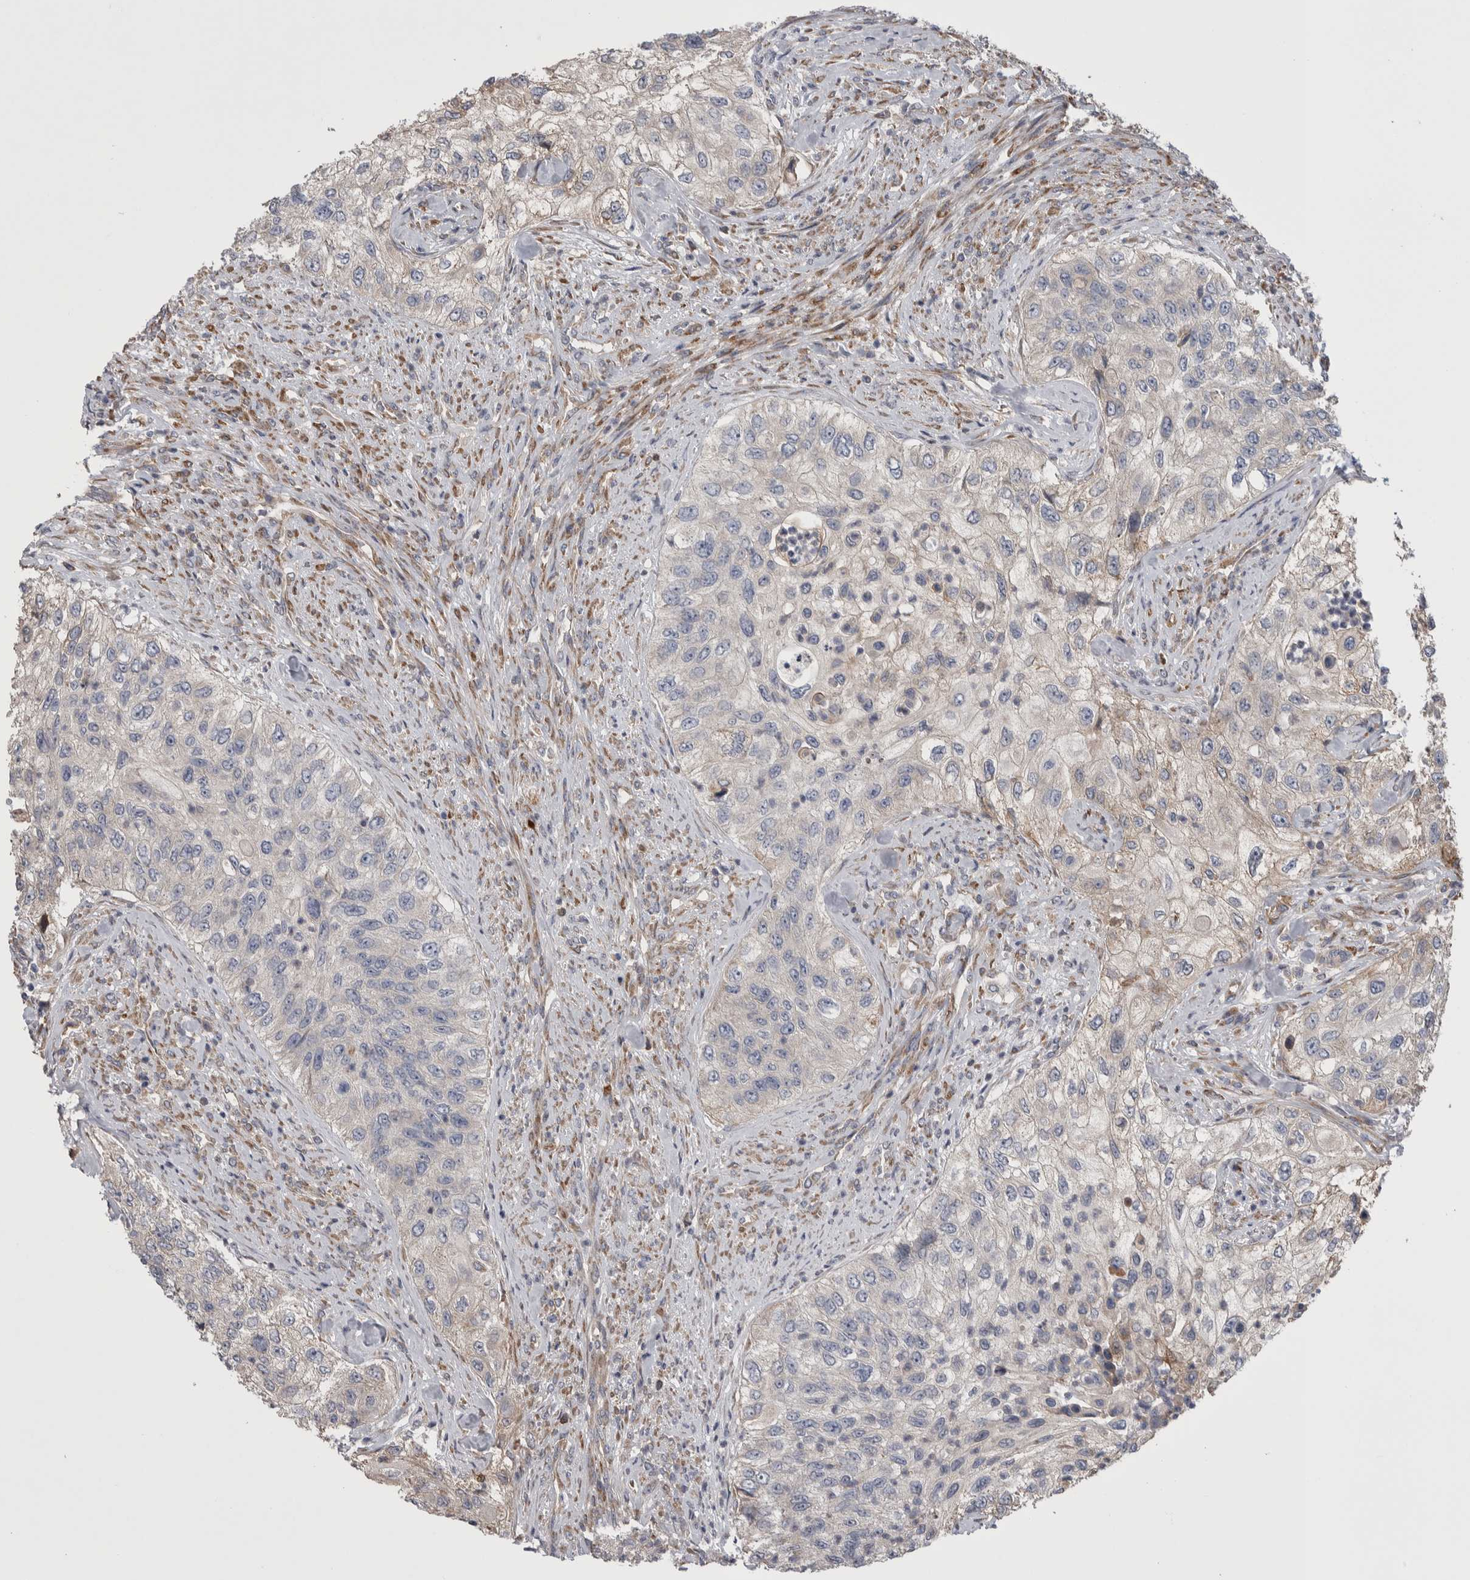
{"staining": {"intensity": "negative", "quantity": "none", "location": "none"}, "tissue": "urothelial cancer", "cell_type": "Tumor cells", "image_type": "cancer", "snomed": [{"axis": "morphology", "description": "Urothelial carcinoma, High grade"}, {"axis": "topography", "description": "Urinary bladder"}], "caption": "This is an immunohistochemistry (IHC) micrograph of human high-grade urothelial carcinoma. There is no positivity in tumor cells.", "gene": "IBTK", "patient": {"sex": "female", "age": 60}}